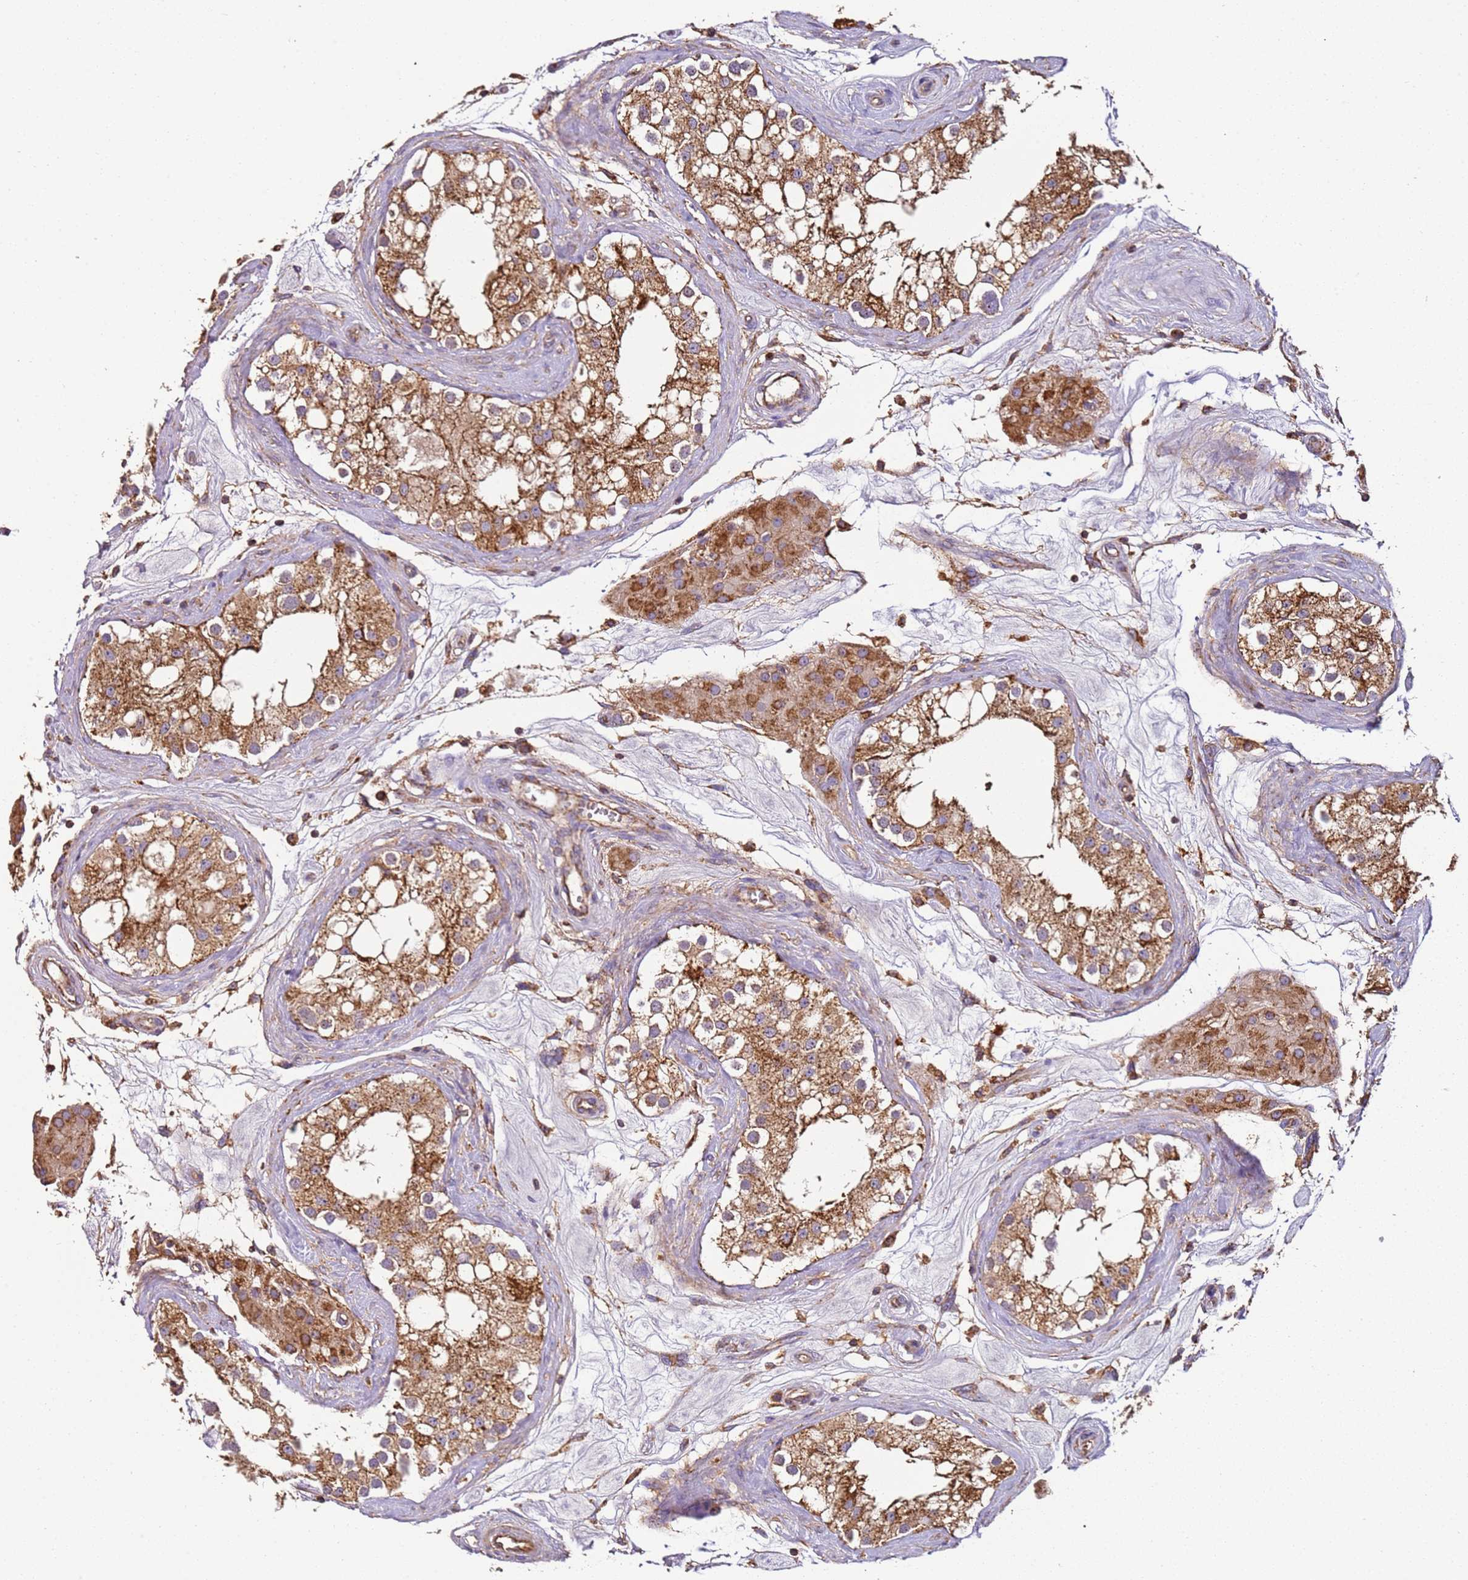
{"staining": {"intensity": "moderate", "quantity": ">75%", "location": "cytoplasmic/membranous"}, "tissue": "testis", "cell_type": "Cells in seminiferous ducts", "image_type": "normal", "snomed": [{"axis": "morphology", "description": "Normal tissue, NOS"}, {"axis": "topography", "description": "Testis"}], "caption": "Testis stained with DAB IHC demonstrates medium levels of moderate cytoplasmic/membranous staining in approximately >75% of cells in seminiferous ducts.", "gene": "RMND5A", "patient": {"sex": "male", "age": 84}}